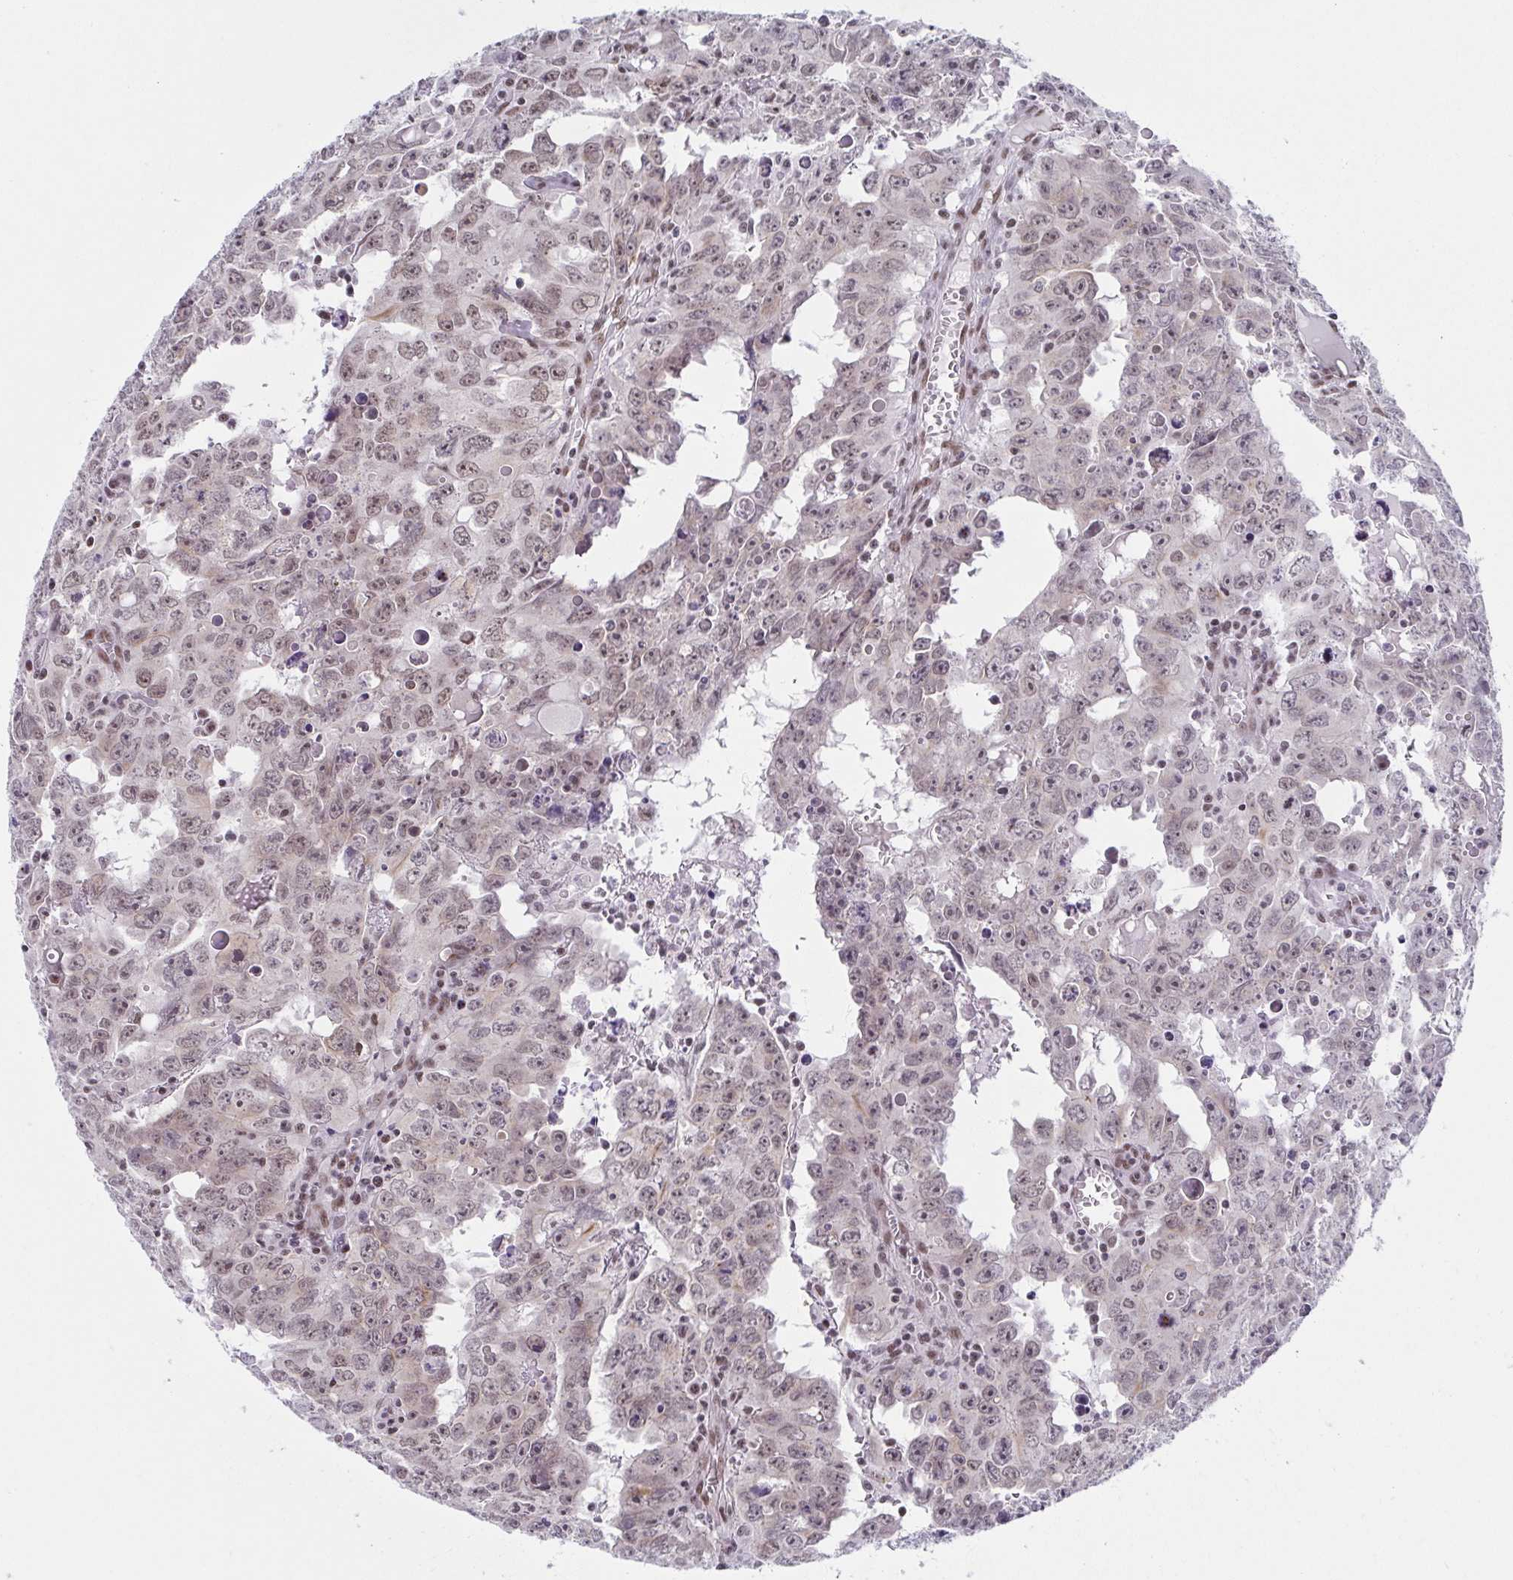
{"staining": {"intensity": "weak", "quantity": ">75%", "location": "nuclear"}, "tissue": "testis cancer", "cell_type": "Tumor cells", "image_type": "cancer", "snomed": [{"axis": "morphology", "description": "Carcinoma, Embryonal, NOS"}, {"axis": "topography", "description": "Testis"}], "caption": "Protein expression analysis of testis cancer (embryonal carcinoma) demonstrates weak nuclear staining in approximately >75% of tumor cells.", "gene": "SLC7A10", "patient": {"sex": "male", "age": 22}}